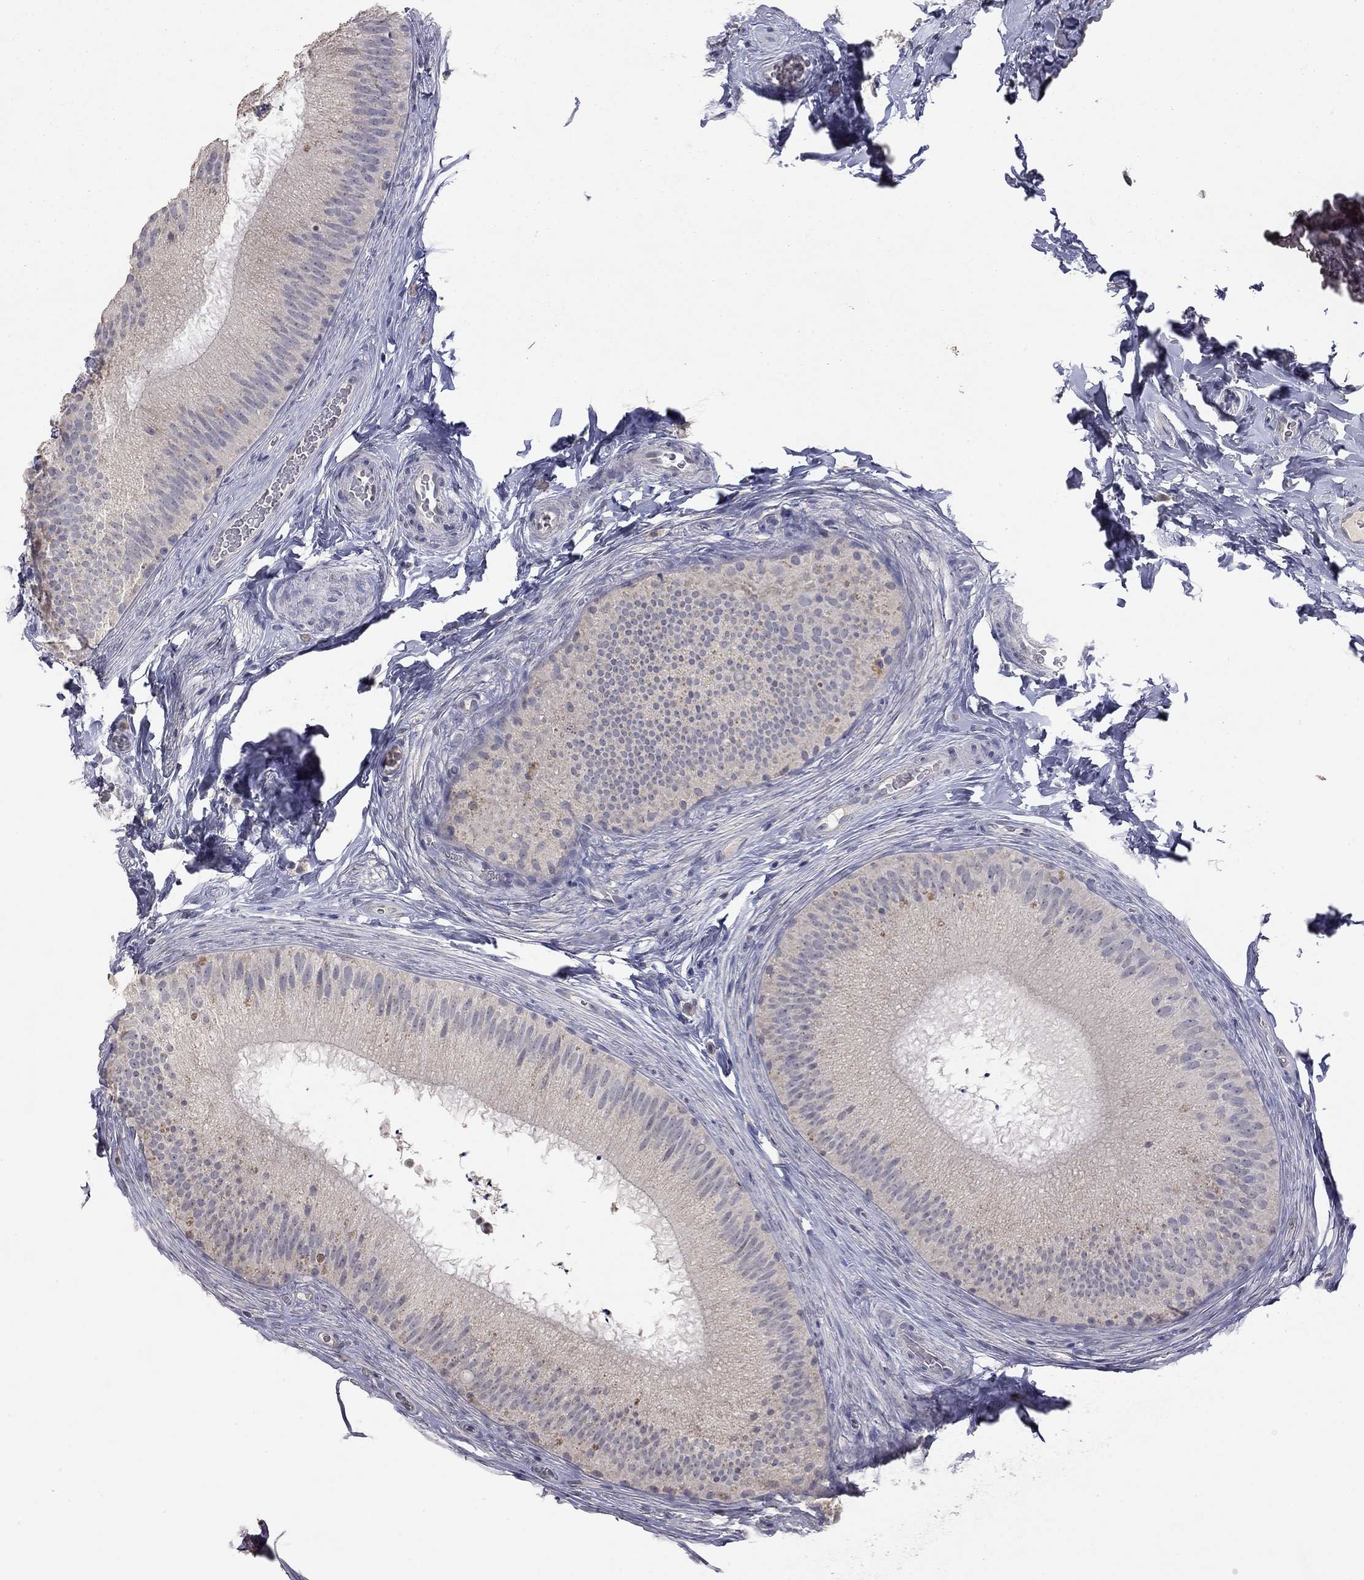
{"staining": {"intensity": "negative", "quantity": "none", "location": "none"}, "tissue": "epididymis", "cell_type": "Glandular cells", "image_type": "normal", "snomed": [{"axis": "morphology", "description": "Normal tissue, NOS"}, {"axis": "topography", "description": "Epididymis"}], "caption": "An image of human epididymis is negative for staining in glandular cells.", "gene": "SYT12", "patient": {"sex": "male", "age": 32}}